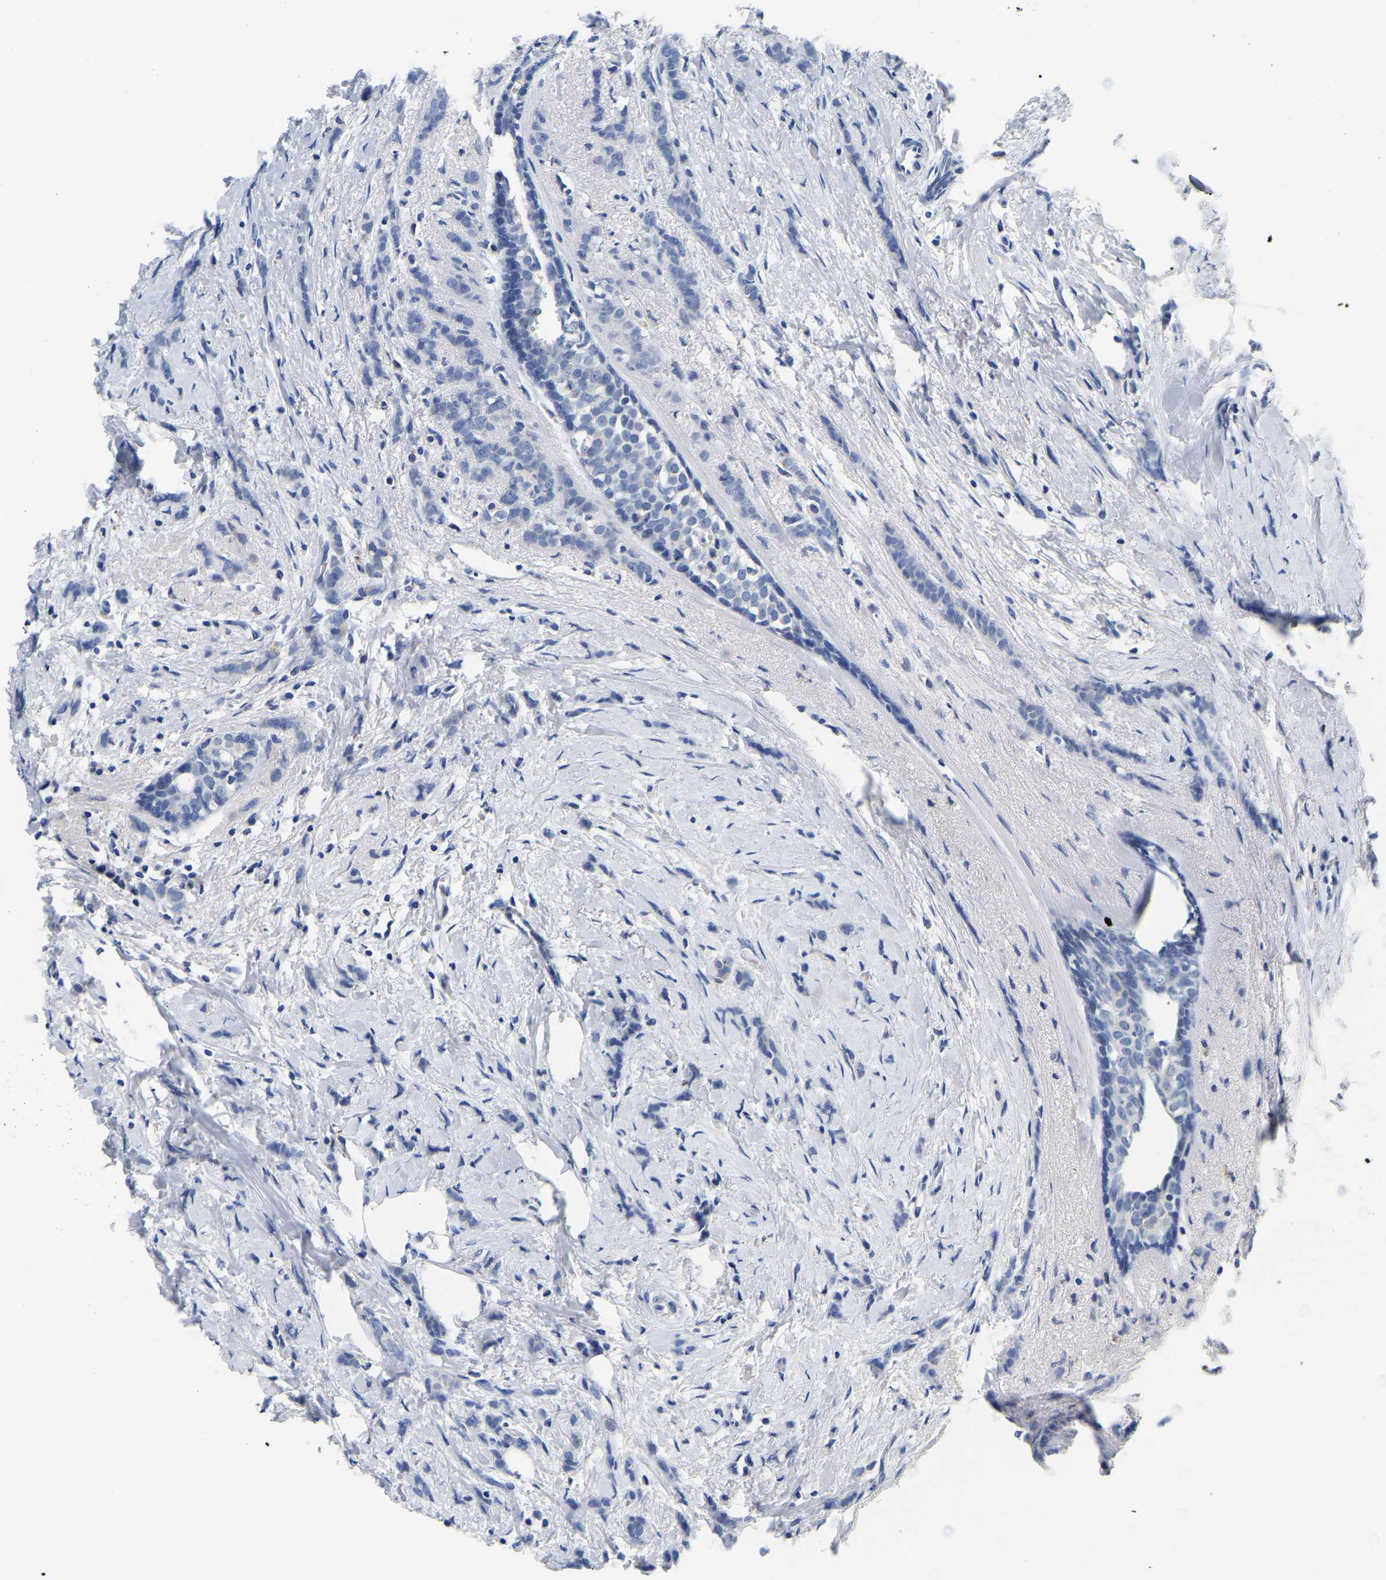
{"staining": {"intensity": "negative", "quantity": "none", "location": "none"}, "tissue": "breast cancer", "cell_type": "Tumor cells", "image_type": "cancer", "snomed": [{"axis": "morphology", "description": "Lobular carcinoma, in situ"}, {"axis": "morphology", "description": "Lobular carcinoma"}, {"axis": "topography", "description": "Breast"}], "caption": "Lobular carcinoma in situ (breast) stained for a protein using IHC displays no staining tumor cells.", "gene": "PCK2", "patient": {"sex": "female", "age": 41}}